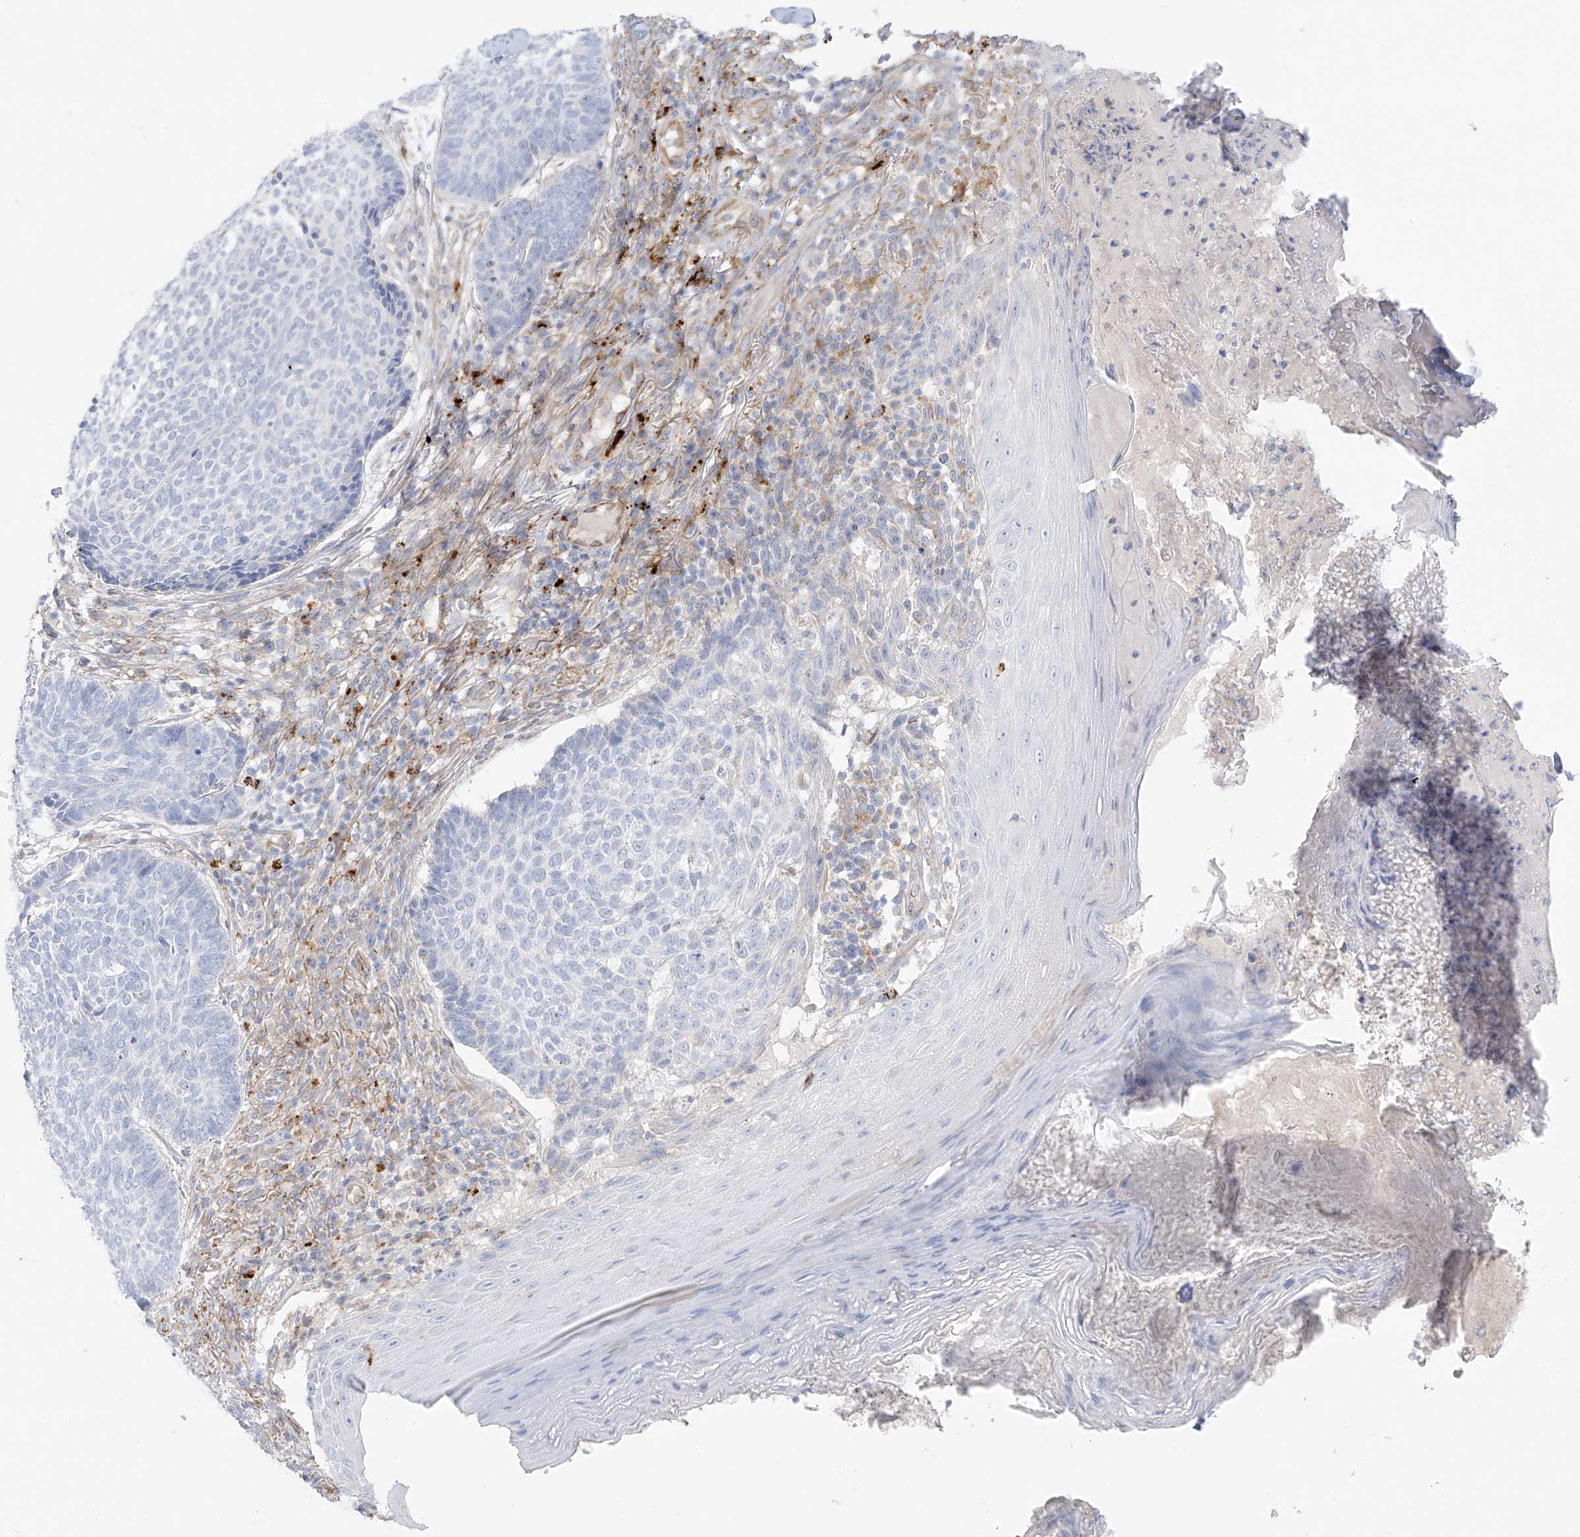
{"staining": {"intensity": "negative", "quantity": "none", "location": "none"}, "tissue": "skin cancer", "cell_type": "Tumor cells", "image_type": "cancer", "snomed": [{"axis": "morphology", "description": "Normal tissue, NOS"}, {"axis": "morphology", "description": "Basal cell carcinoma"}, {"axis": "topography", "description": "Skin"}], "caption": "This photomicrograph is of skin cancer (basal cell carcinoma) stained with immunohistochemistry to label a protein in brown with the nuclei are counter-stained blue. There is no expression in tumor cells.", "gene": "TAL2", "patient": {"sex": "male", "age": 50}}